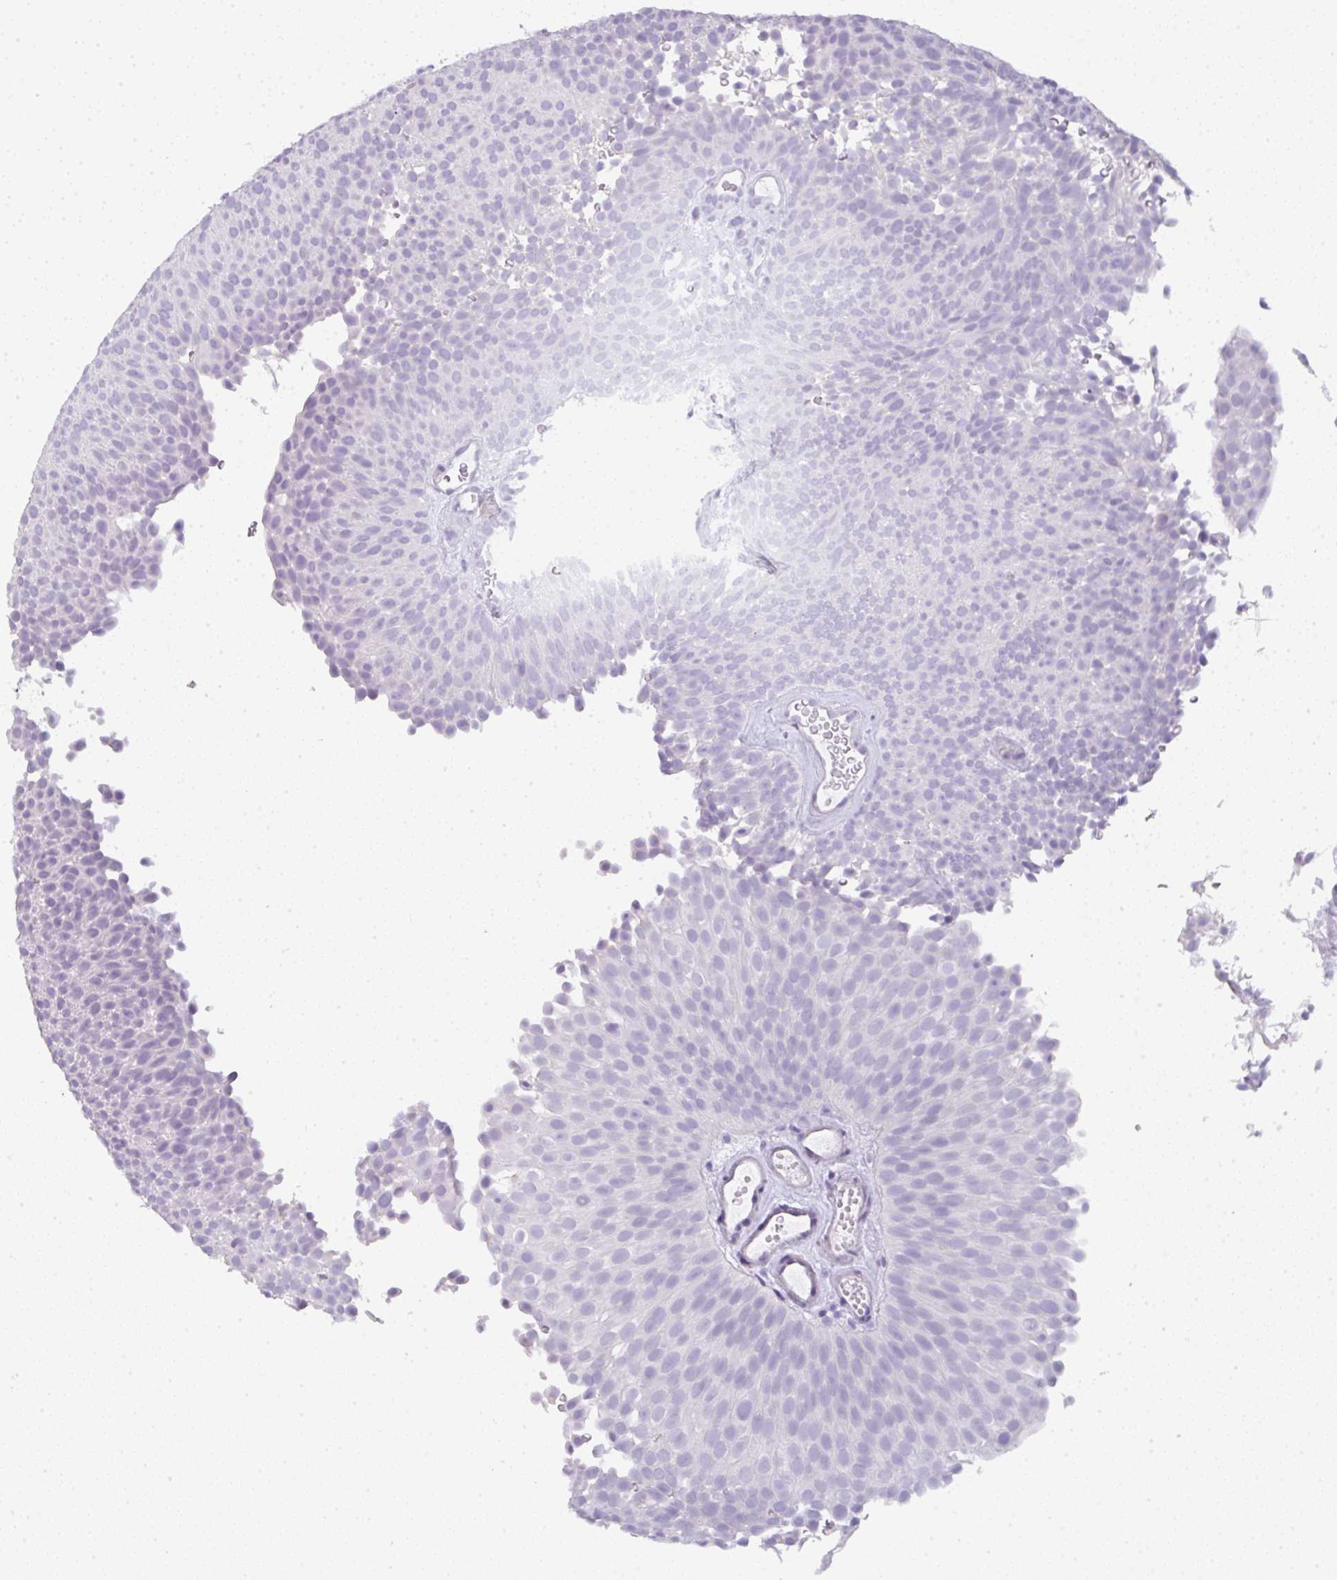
{"staining": {"intensity": "negative", "quantity": "none", "location": "none"}, "tissue": "urothelial cancer", "cell_type": "Tumor cells", "image_type": "cancer", "snomed": [{"axis": "morphology", "description": "Urothelial carcinoma, Low grade"}, {"axis": "topography", "description": "Urinary bladder"}], "caption": "Protein analysis of low-grade urothelial carcinoma exhibits no significant expression in tumor cells. (Brightfield microscopy of DAB (3,3'-diaminobenzidine) IHC at high magnification).", "gene": "LPAR4", "patient": {"sex": "male", "age": 78}}